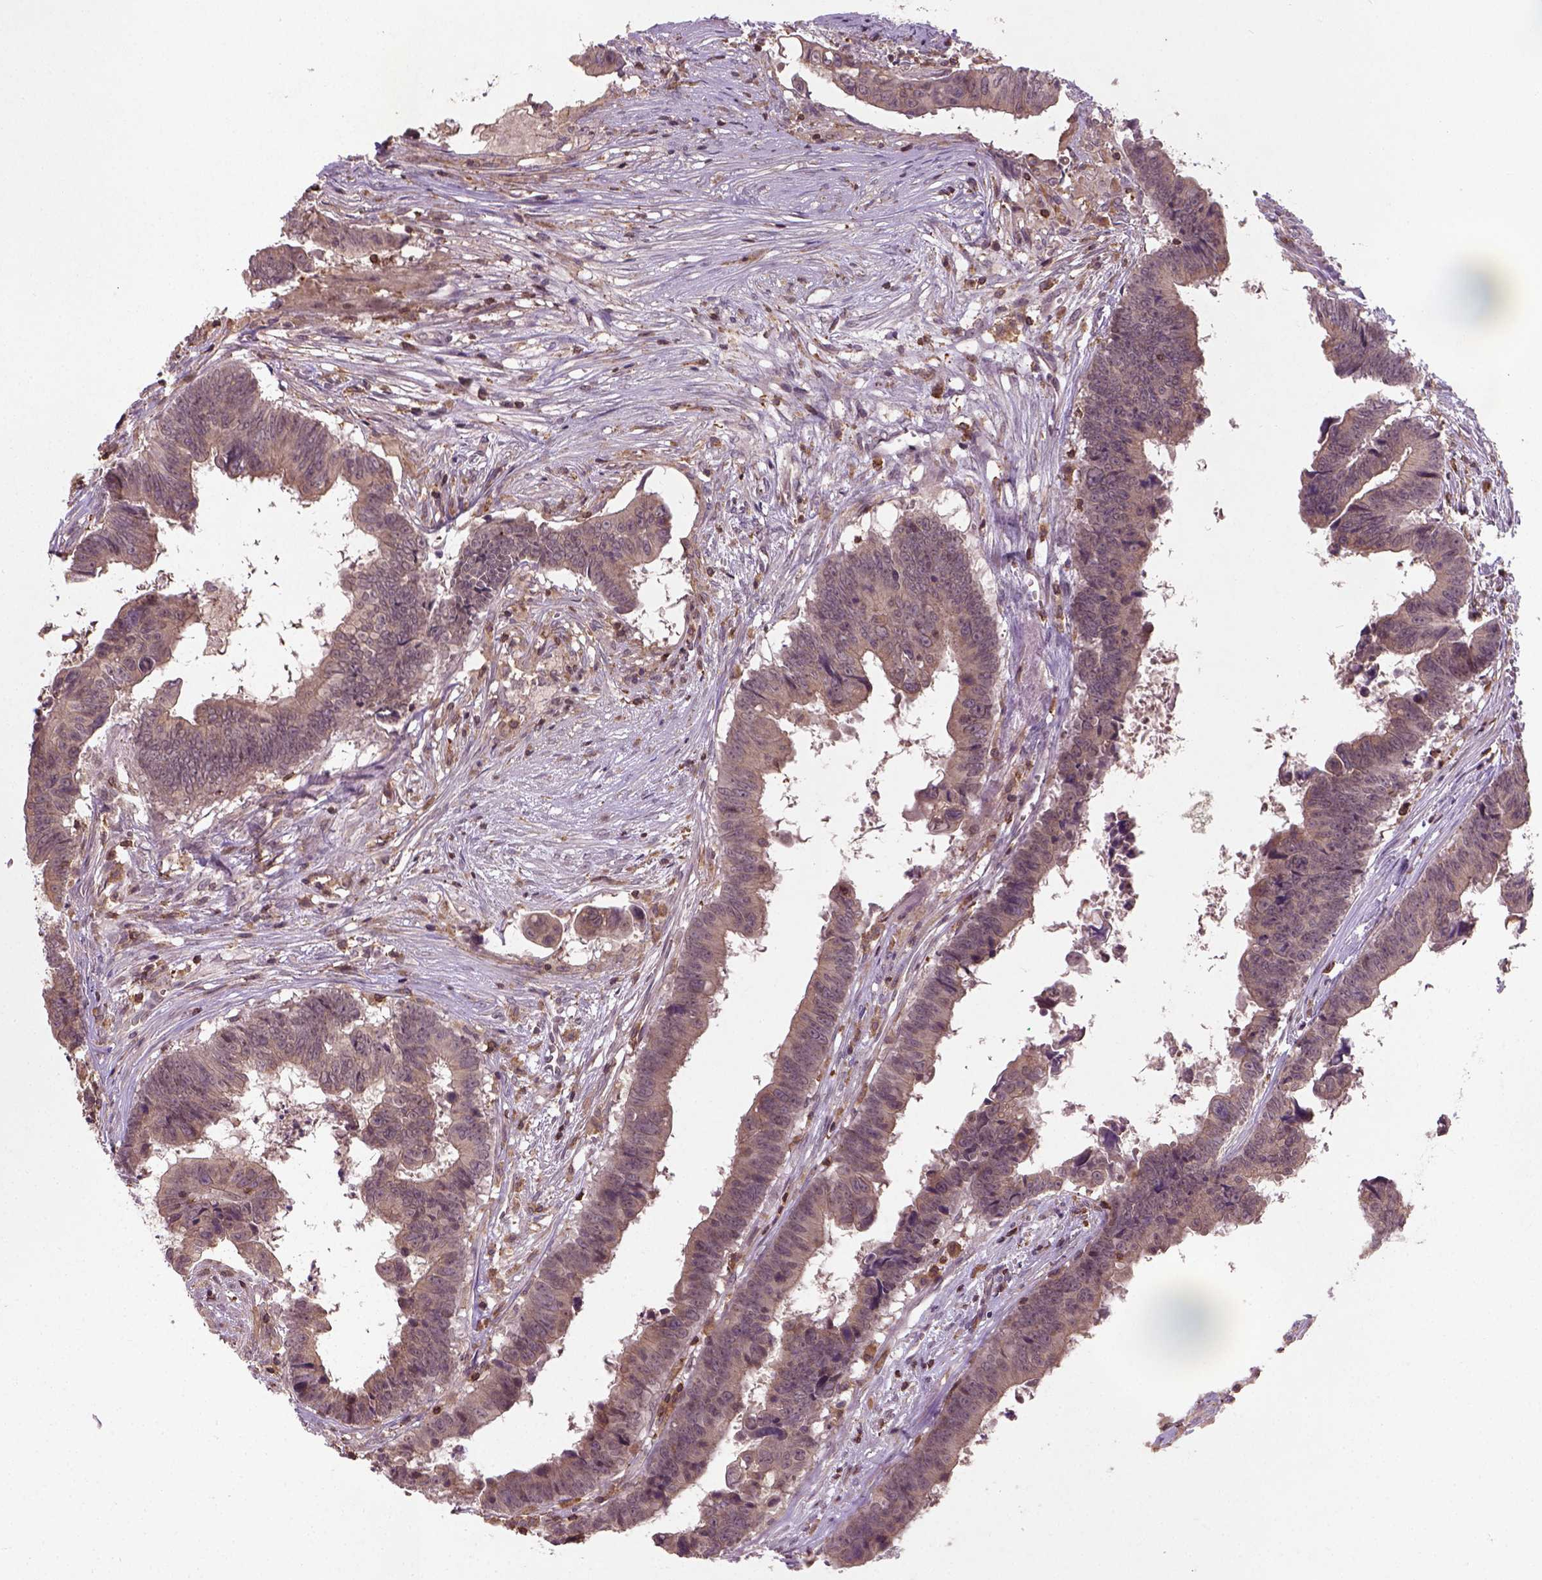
{"staining": {"intensity": "moderate", "quantity": "25%-75%", "location": "cytoplasmic/membranous"}, "tissue": "colorectal cancer", "cell_type": "Tumor cells", "image_type": "cancer", "snomed": [{"axis": "morphology", "description": "Adenocarcinoma, NOS"}, {"axis": "topography", "description": "Colon"}], "caption": "IHC of human colorectal cancer (adenocarcinoma) shows medium levels of moderate cytoplasmic/membranous staining in approximately 25%-75% of tumor cells. (Stains: DAB (3,3'-diaminobenzidine) in brown, nuclei in blue, Microscopy: brightfield microscopy at high magnification).", "gene": "CAMKK1", "patient": {"sex": "female", "age": 82}}